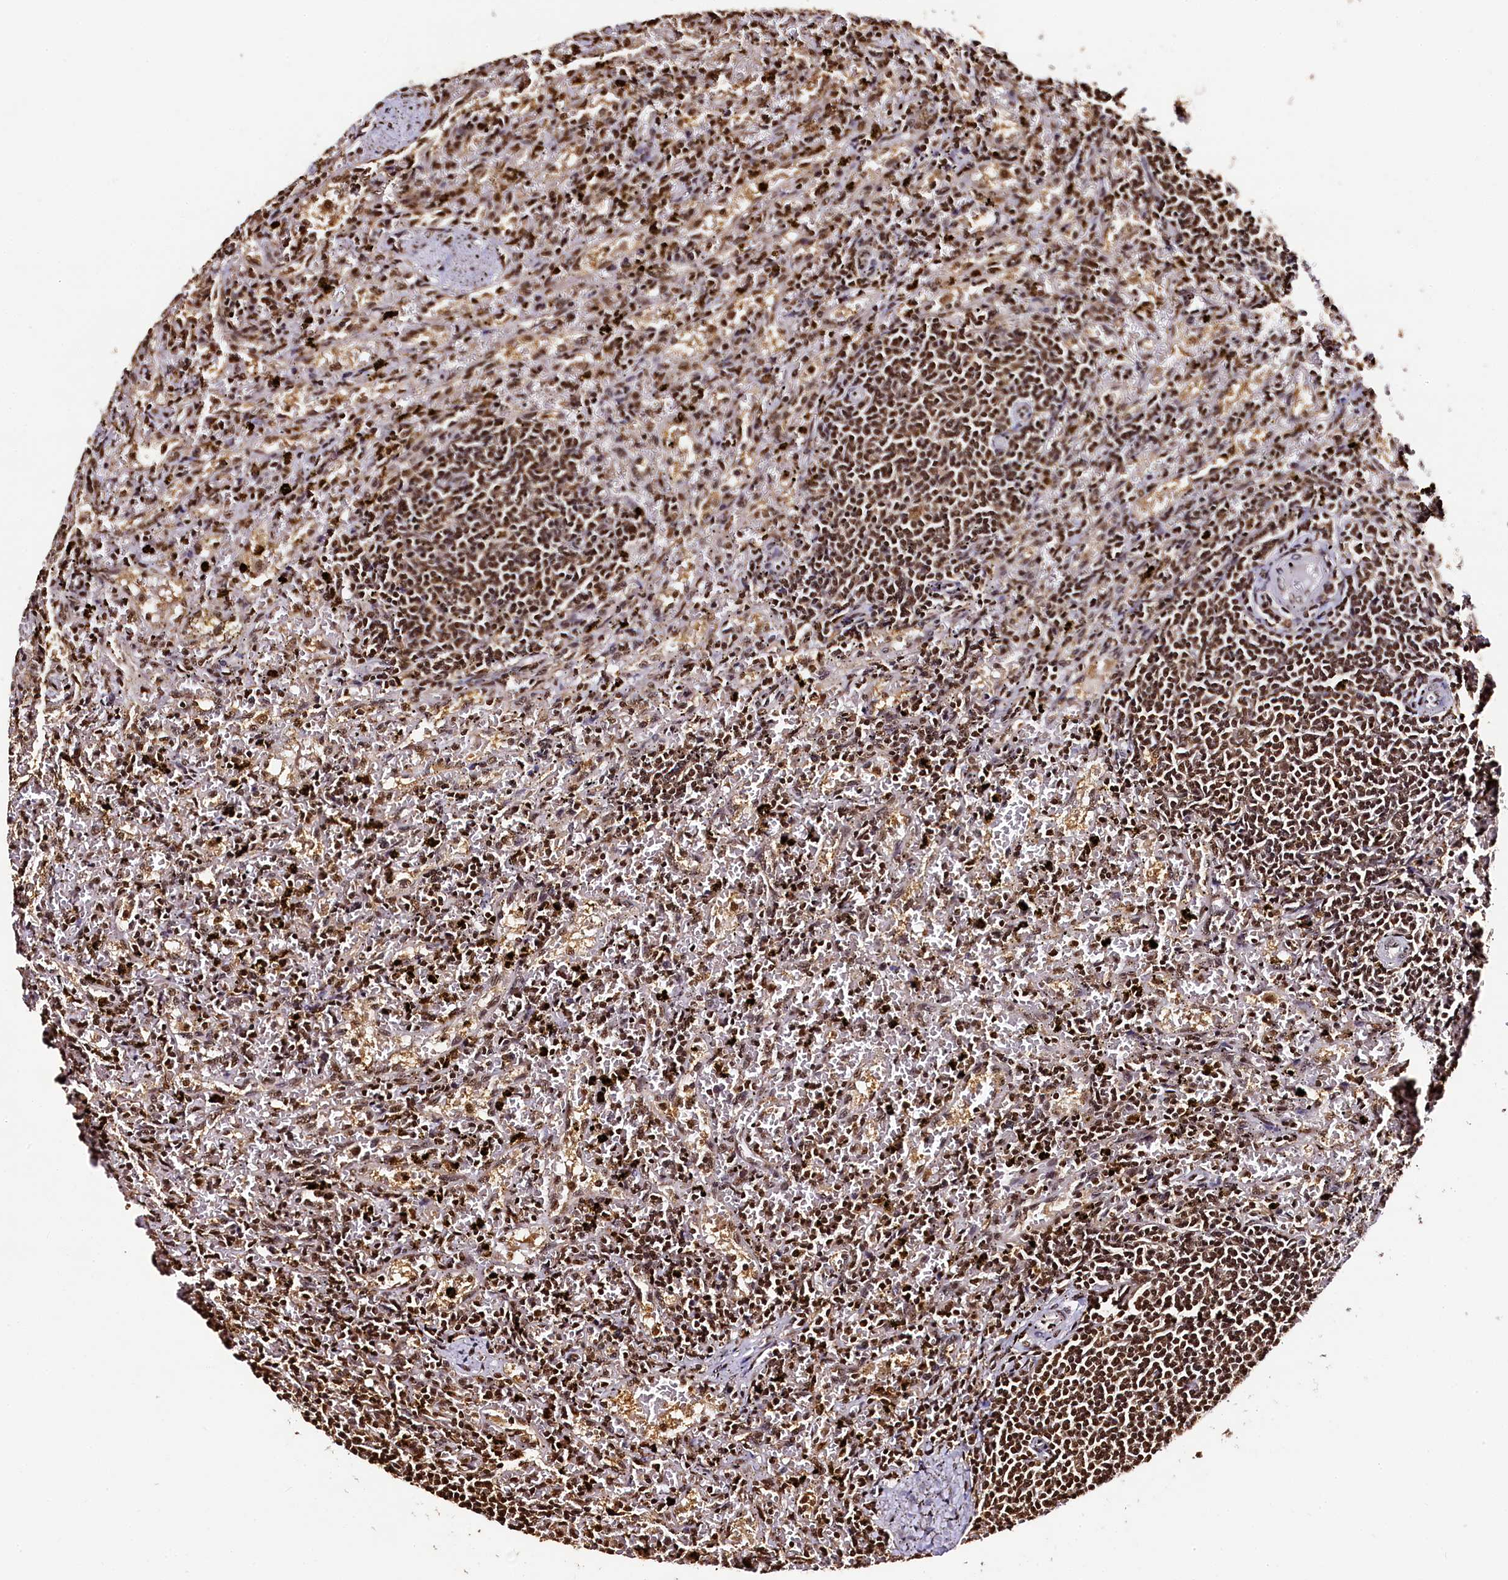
{"staining": {"intensity": "moderate", "quantity": ">75%", "location": "nuclear"}, "tissue": "lymphoma", "cell_type": "Tumor cells", "image_type": "cancer", "snomed": [{"axis": "morphology", "description": "Malignant lymphoma, non-Hodgkin's type, Low grade"}, {"axis": "topography", "description": "Spleen"}], "caption": "Moderate nuclear protein positivity is seen in approximately >75% of tumor cells in low-grade malignant lymphoma, non-Hodgkin's type.", "gene": "SNRPD2", "patient": {"sex": "male", "age": 76}}